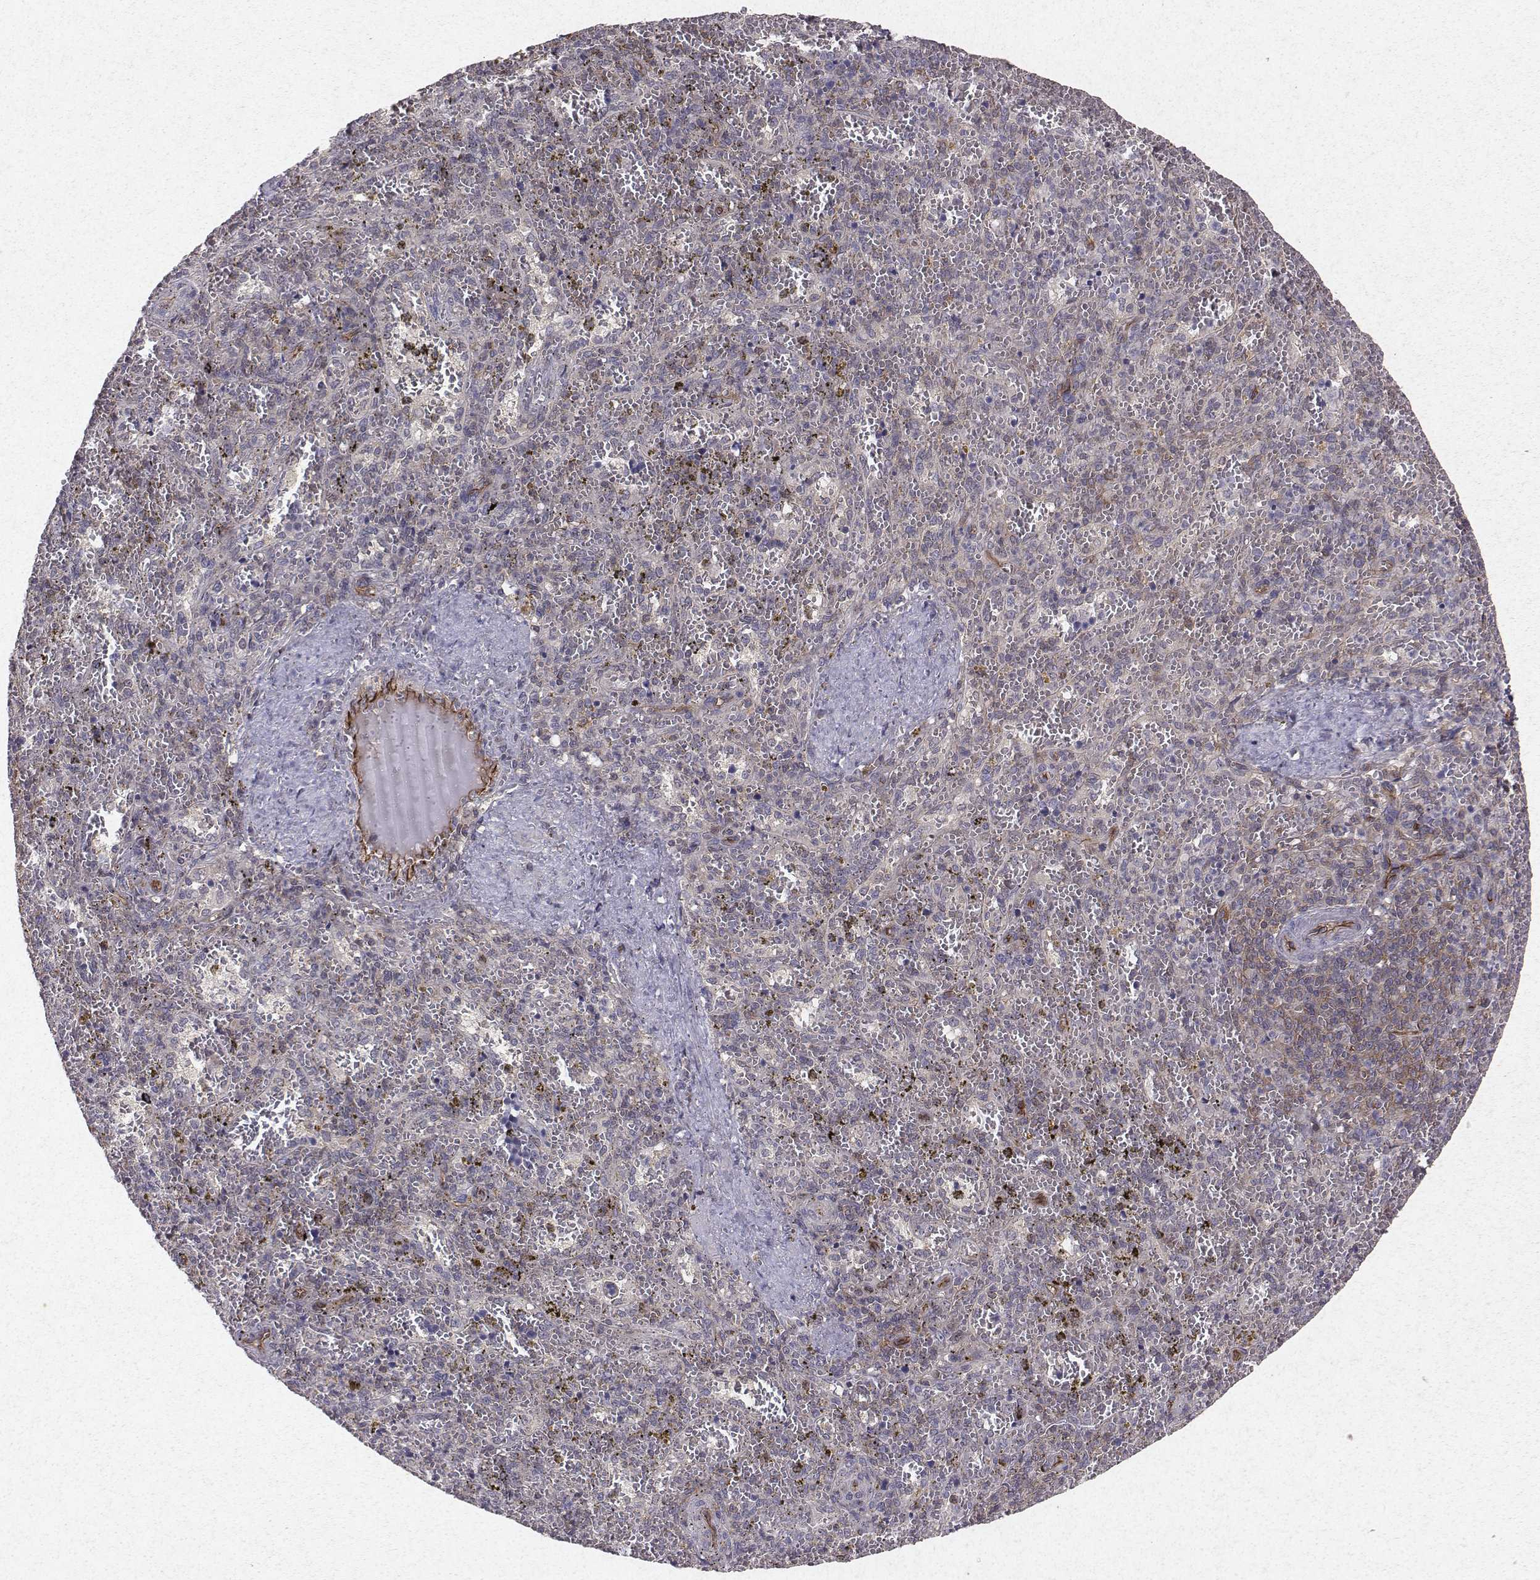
{"staining": {"intensity": "negative", "quantity": "none", "location": "none"}, "tissue": "spleen", "cell_type": "Cells in red pulp", "image_type": "normal", "snomed": [{"axis": "morphology", "description": "Normal tissue, NOS"}, {"axis": "topography", "description": "Spleen"}], "caption": "This is an immunohistochemistry (IHC) photomicrograph of normal human spleen. There is no staining in cells in red pulp.", "gene": "PTPRG", "patient": {"sex": "female", "age": 50}}